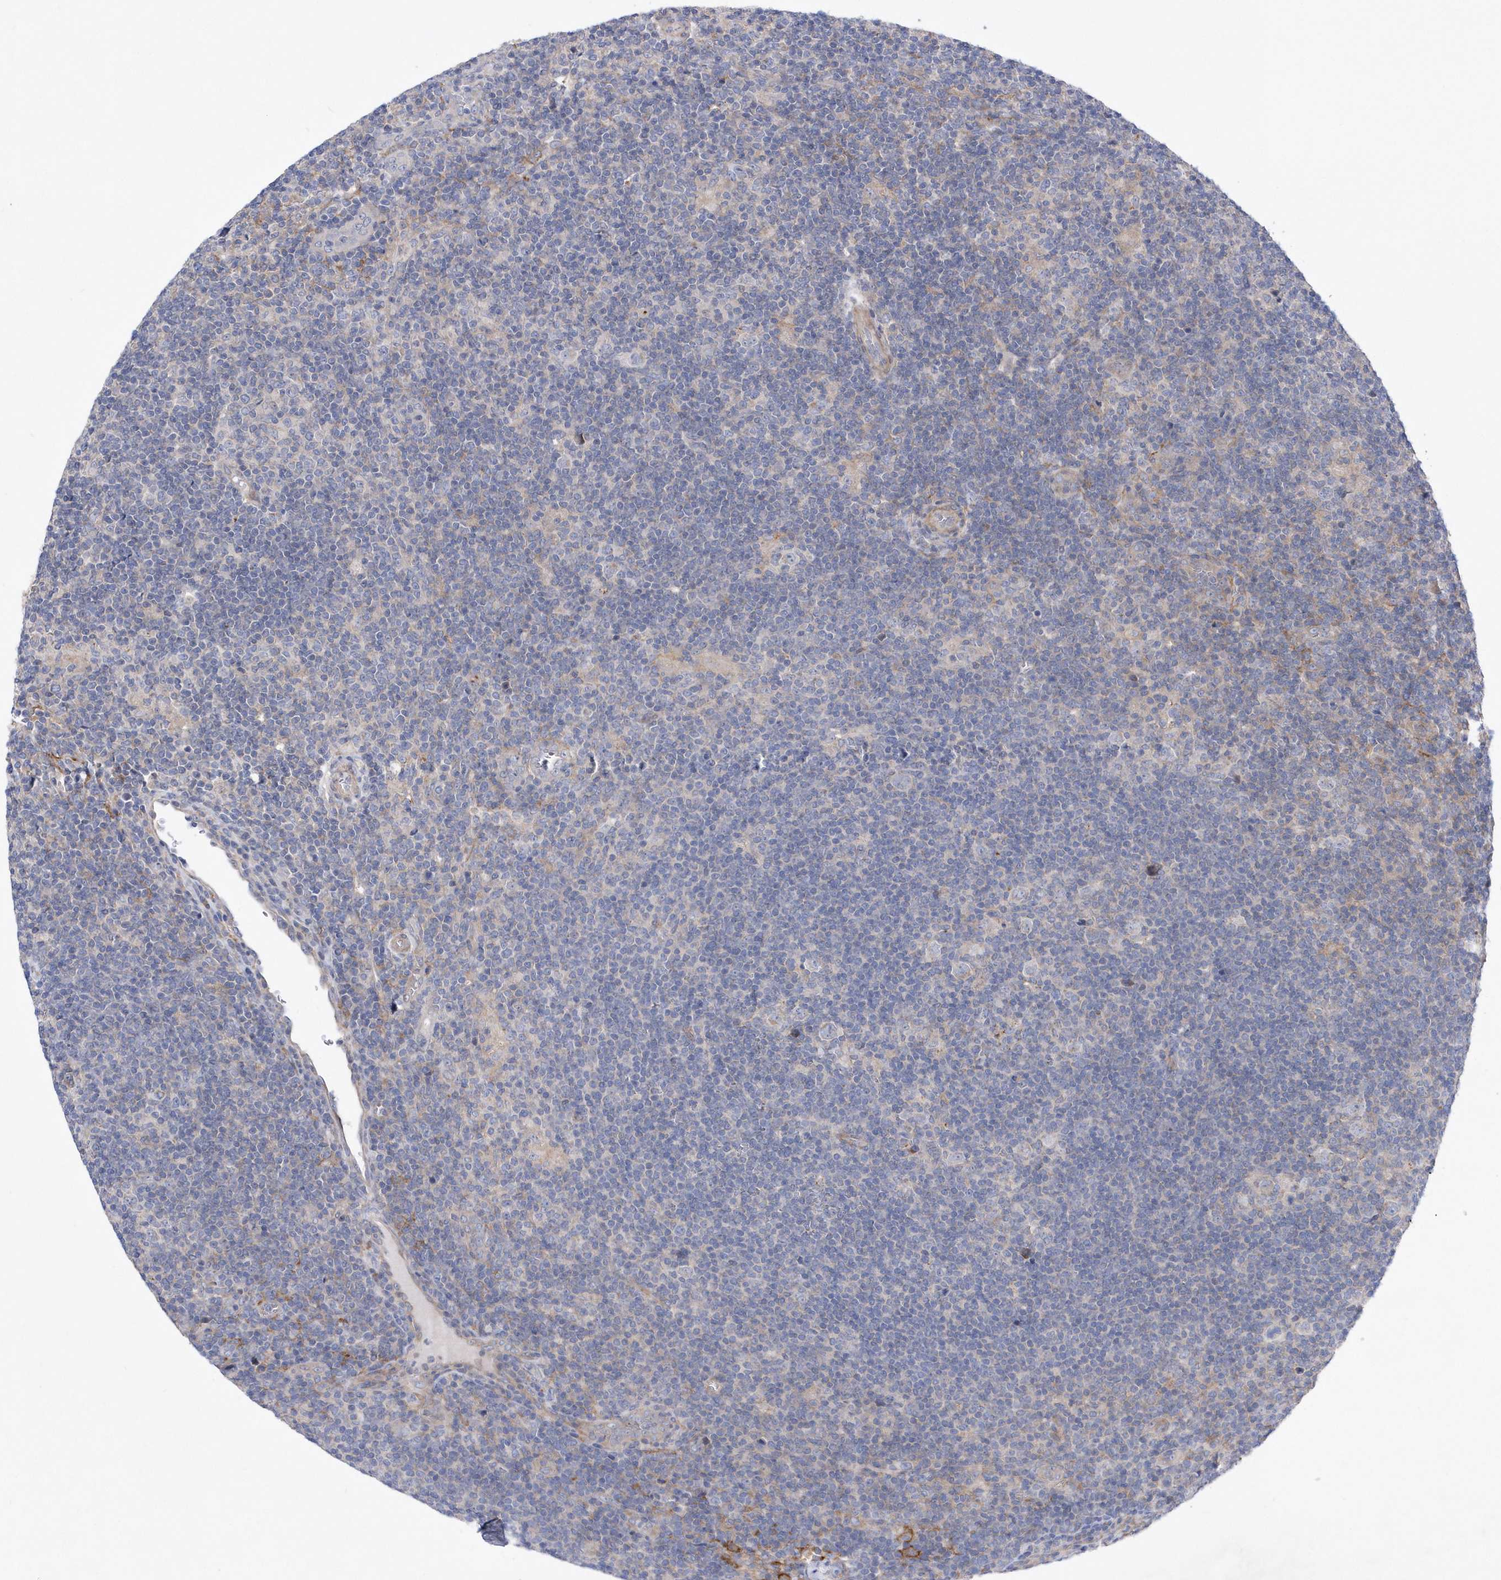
{"staining": {"intensity": "negative", "quantity": "none", "location": "none"}, "tissue": "lymphoma", "cell_type": "Tumor cells", "image_type": "cancer", "snomed": [{"axis": "morphology", "description": "Hodgkin's disease, NOS"}, {"axis": "topography", "description": "Lymph node"}], "caption": "An immunohistochemistry (IHC) histopathology image of Hodgkin's disease is shown. There is no staining in tumor cells of Hodgkin's disease. The staining is performed using DAB brown chromogen with nuclei counter-stained in using hematoxylin.", "gene": "LONRF2", "patient": {"sex": "female", "age": 57}}